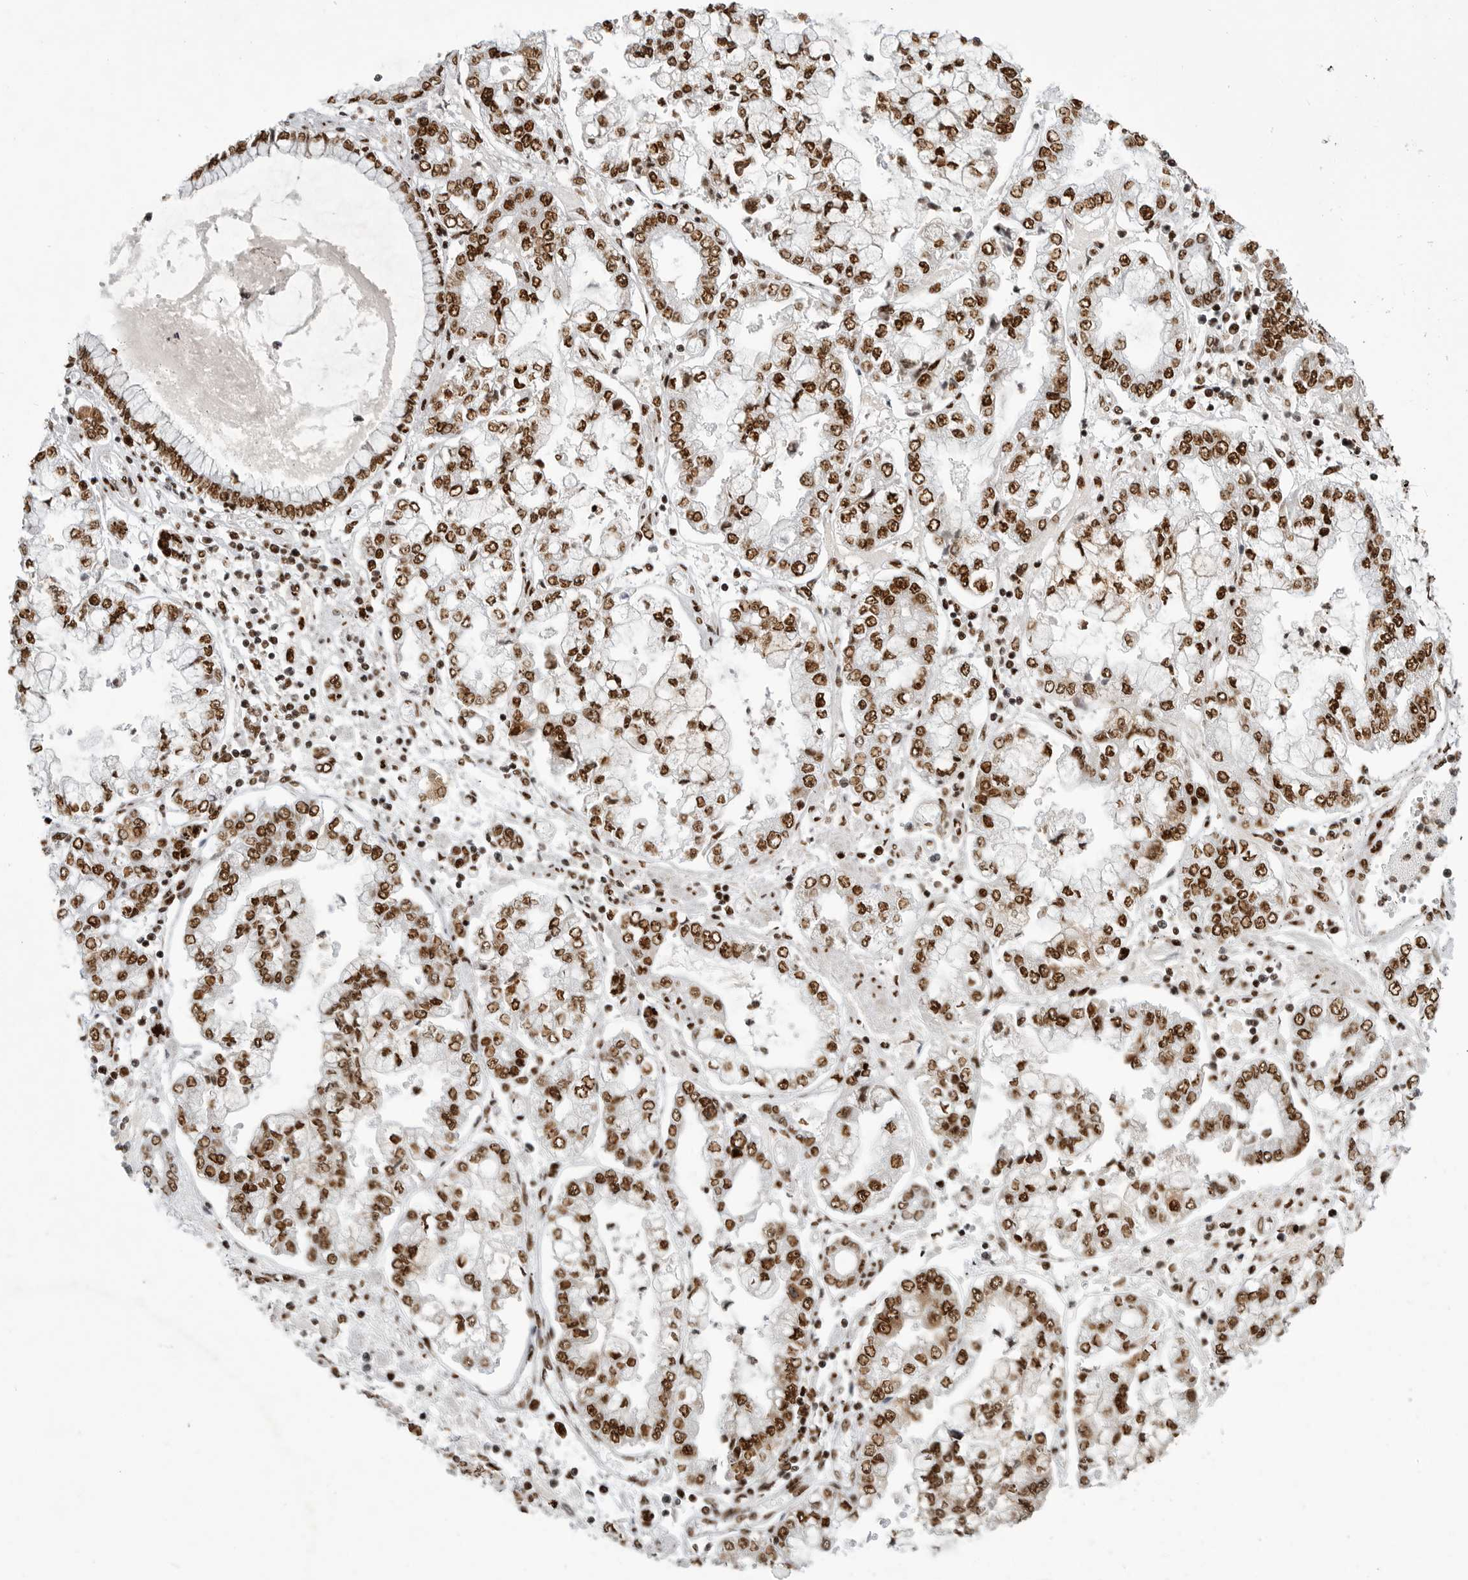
{"staining": {"intensity": "moderate", "quantity": ">75%", "location": "nuclear"}, "tissue": "stomach cancer", "cell_type": "Tumor cells", "image_type": "cancer", "snomed": [{"axis": "morphology", "description": "Adenocarcinoma, NOS"}, {"axis": "topography", "description": "Stomach"}], "caption": "The micrograph demonstrates a brown stain indicating the presence of a protein in the nuclear of tumor cells in stomach adenocarcinoma.", "gene": "BCLAF1", "patient": {"sex": "male", "age": 76}}